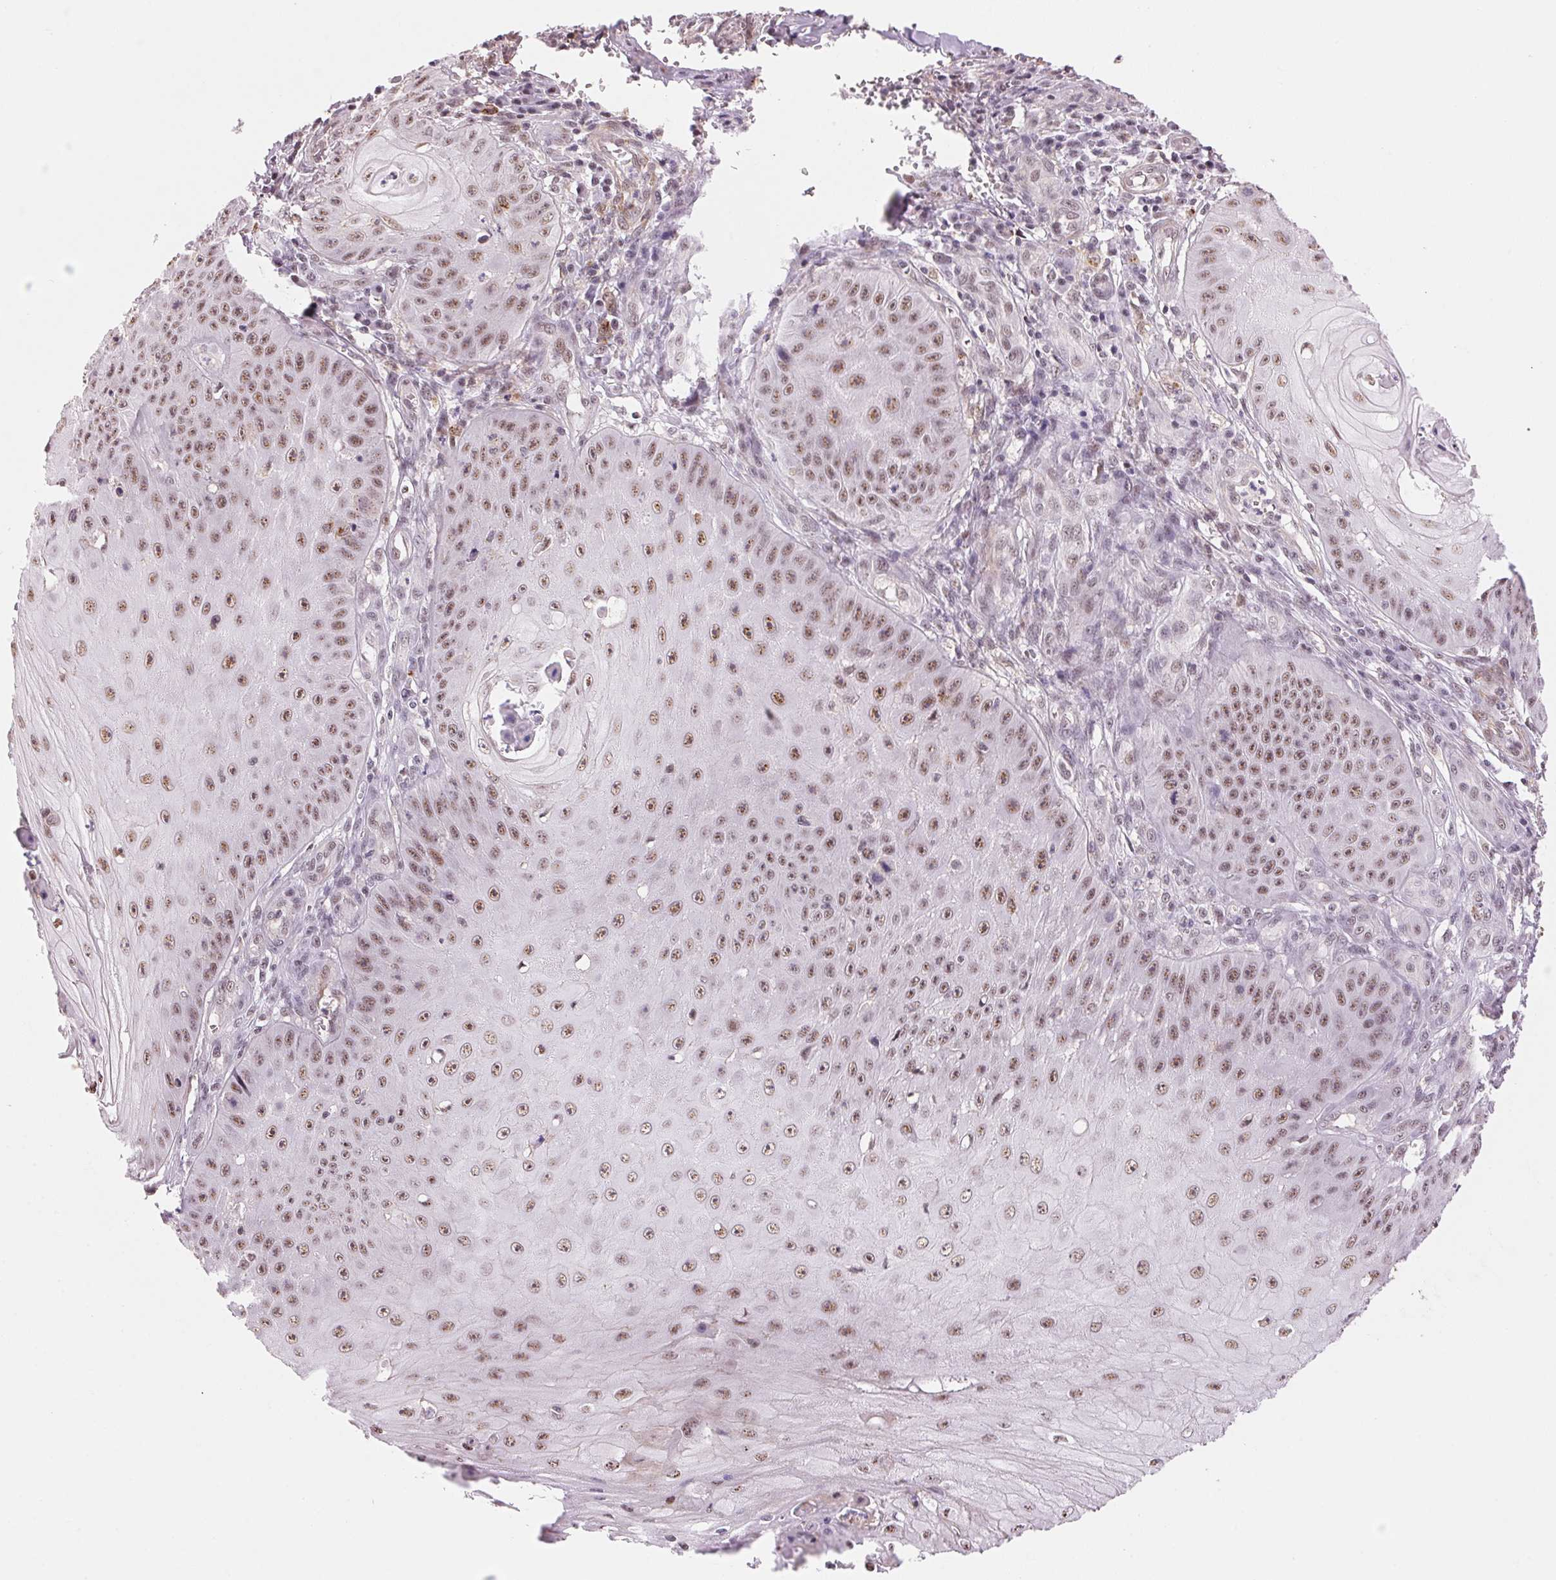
{"staining": {"intensity": "moderate", "quantity": ">75%", "location": "nuclear"}, "tissue": "skin cancer", "cell_type": "Tumor cells", "image_type": "cancer", "snomed": [{"axis": "morphology", "description": "Squamous cell carcinoma, NOS"}, {"axis": "topography", "description": "Skin"}], "caption": "This photomicrograph displays IHC staining of skin cancer (squamous cell carcinoma), with medium moderate nuclear expression in approximately >75% of tumor cells.", "gene": "HNRNPDL", "patient": {"sex": "male", "age": 70}}